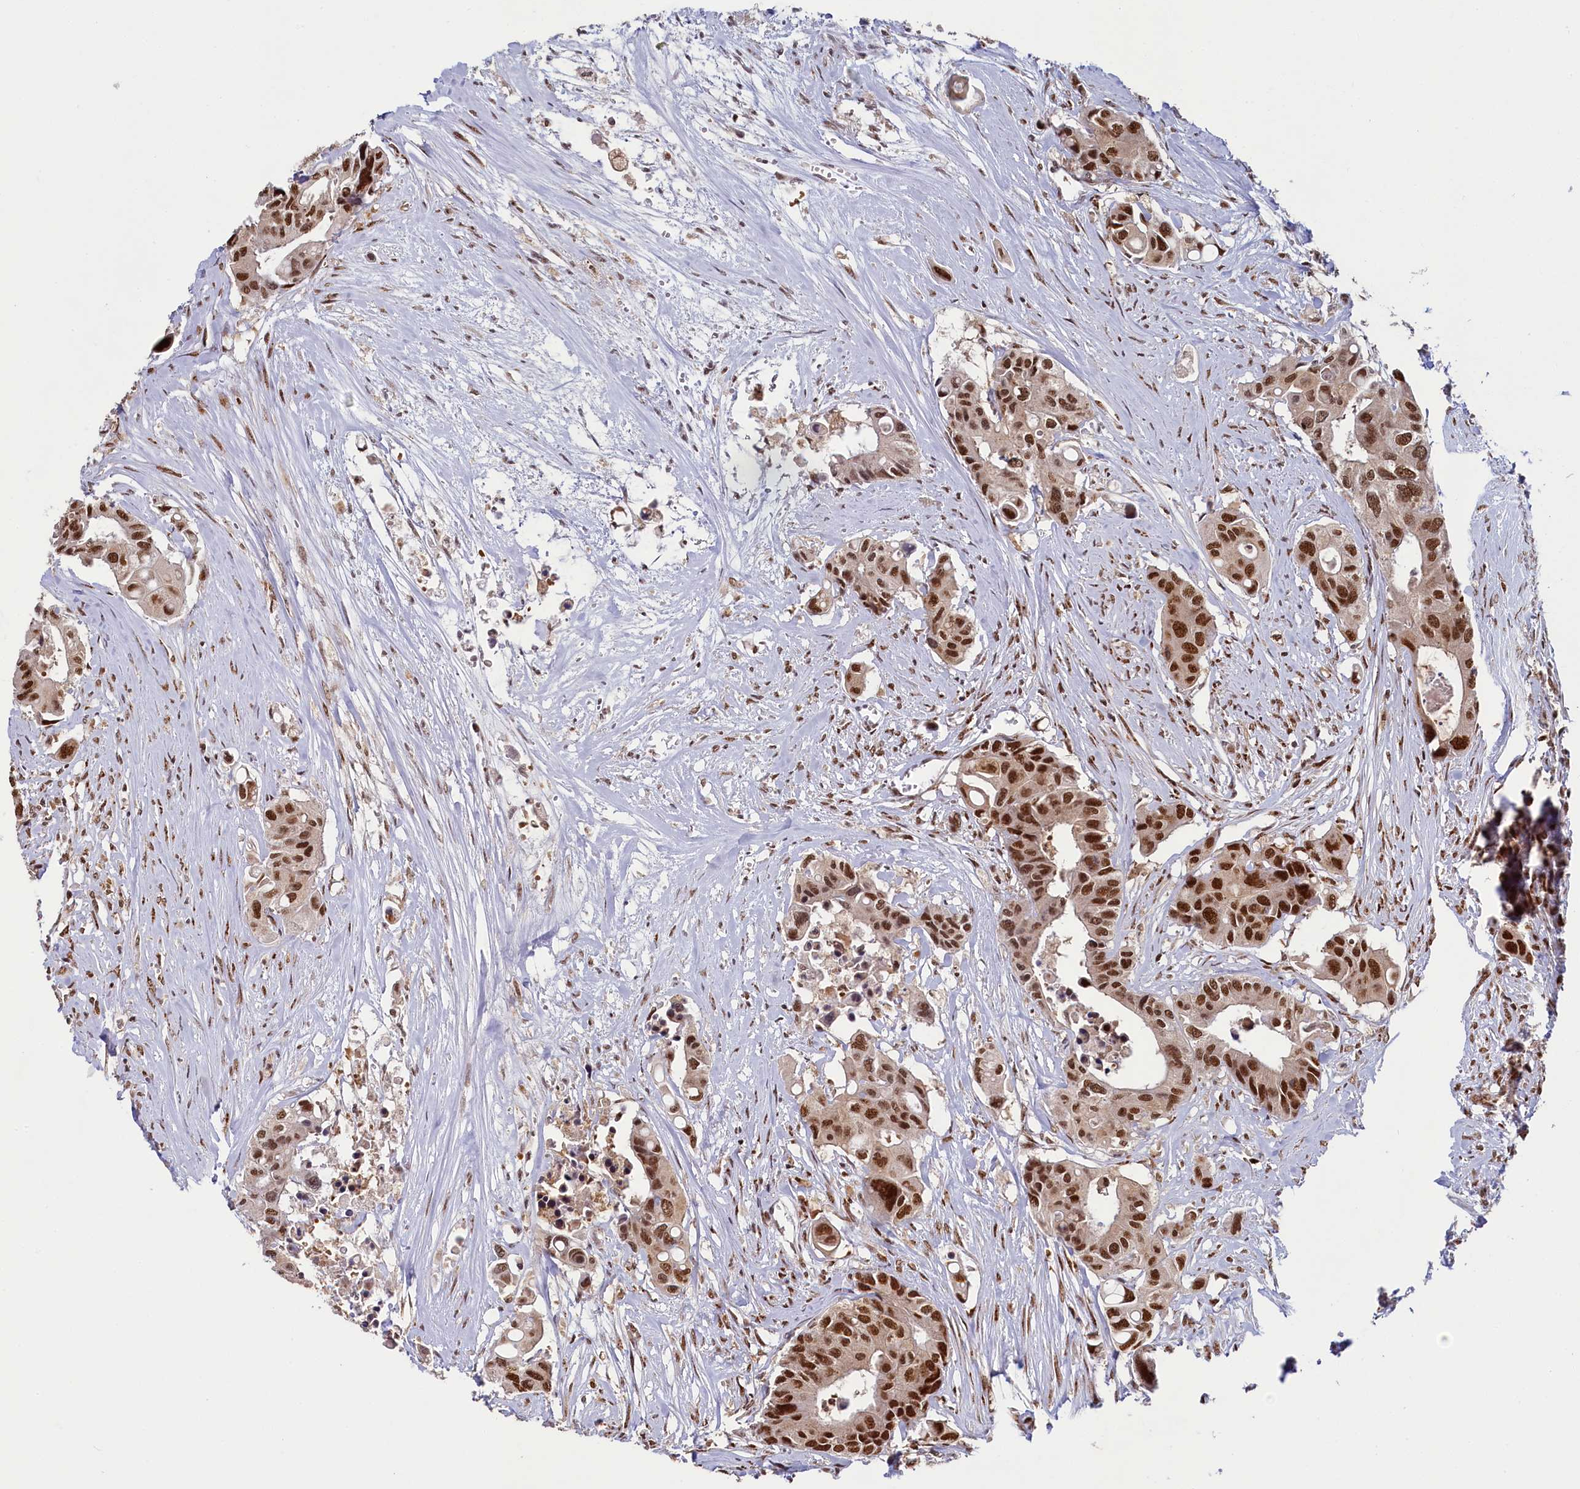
{"staining": {"intensity": "moderate", "quantity": ">75%", "location": "nuclear"}, "tissue": "colorectal cancer", "cell_type": "Tumor cells", "image_type": "cancer", "snomed": [{"axis": "morphology", "description": "Adenocarcinoma, NOS"}, {"axis": "topography", "description": "Colon"}], "caption": "There is medium levels of moderate nuclear expression in tumor cells of colorectal cancer (adenocarcinoma), as demonstrated by immunohistochemical staining (brown color).", "gene": "PPHLN1", "patient": {"sex": "male", "age": 77}}